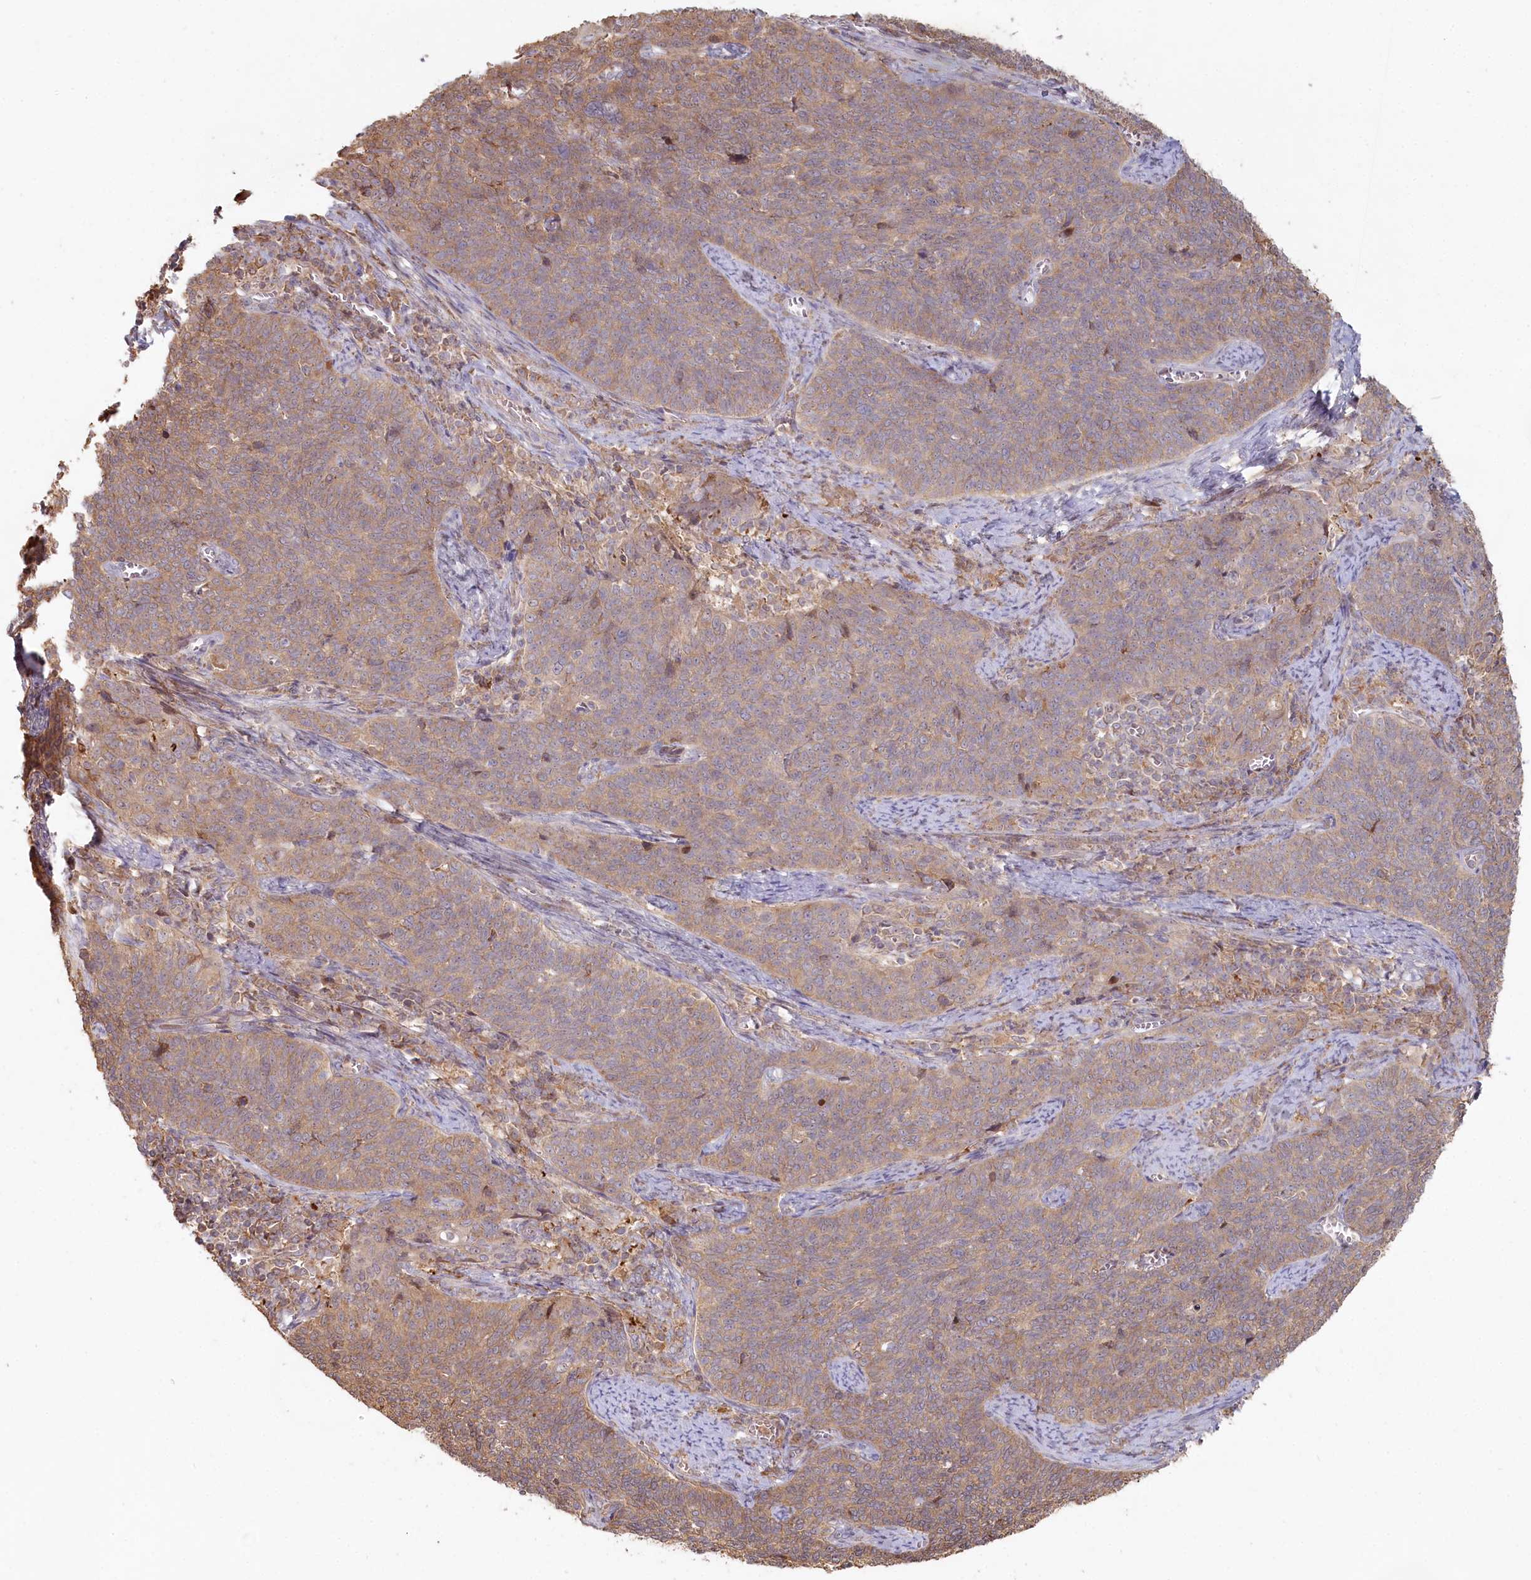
{"staining": {"intensity": "weak", "quantity": "25%-75%", "location": "cytoplasmic/membranous"}, "tissue": "cervical cancer", "cell_type": "Tumor cells", "image_type": "cancer", "snomed": [{"axis": "morphology", "description": "Squamous cell carcinoma, NOS"}, {"axis": "topography", "description": "Cervix"}], "caption": "Immunohistochemistry (IHC) of cervical squamous cell carcinoma shows low levels of weak cytoplasmic/membranous expression in approximately 25%-75% of tumor cells.", "gene": "HAL", "patient": {"sex": "female", "age": 39}}